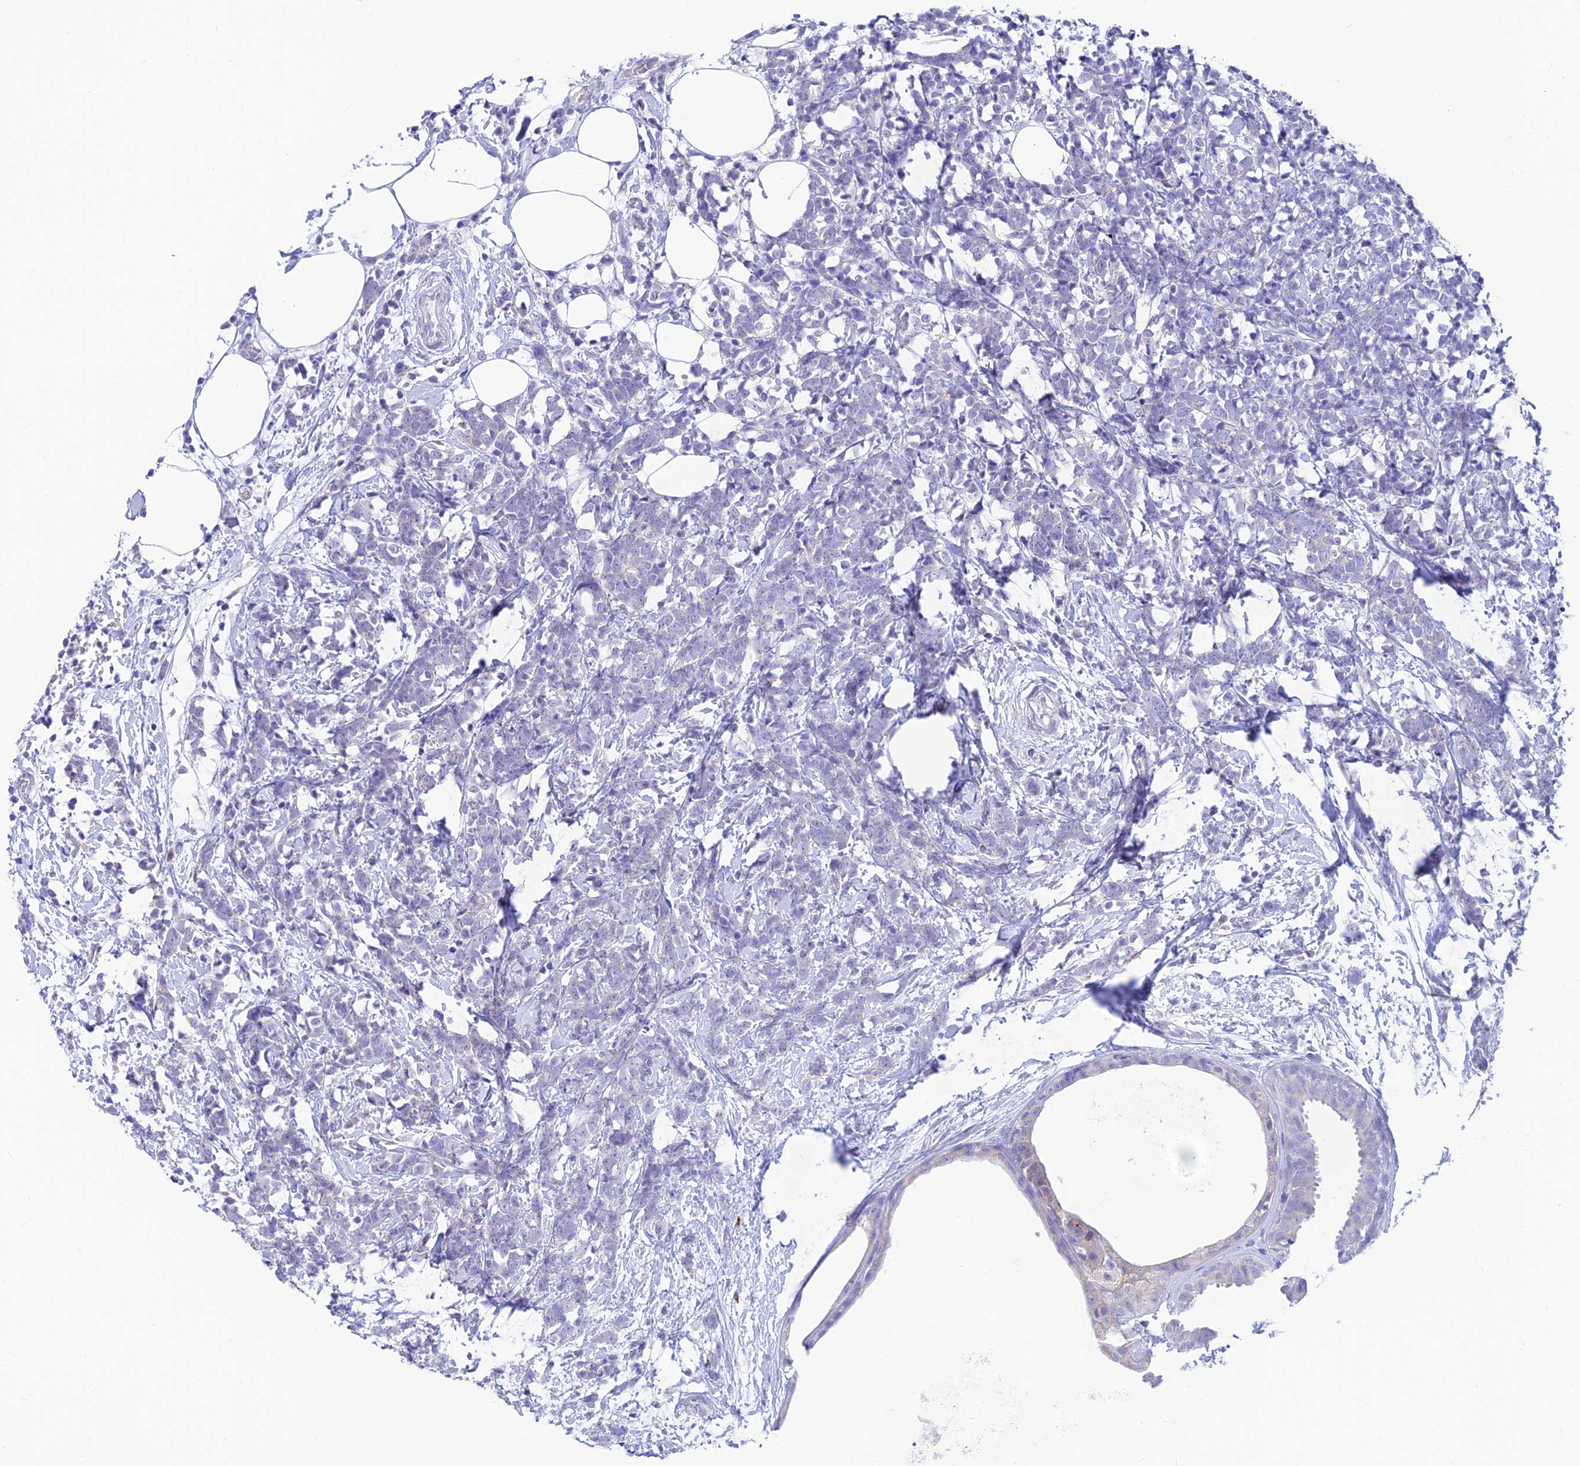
{"staining": {"intensity": "negative", "quantity": "none", "location": "none"}, "tissue": "breast cancer", "cell_type": "Tumor cells", "image_type": "cancer", "snomed": [{"axis": "morphology", "description": "Lobular carcinoma"}, {"axis": "topography", "description": "Breast"}], "caption": "Protein analysis of breast lobular carcinoma demonstrates no significant expression in tumor cells. The staining is performed using DAB brown chromogen with nuclei counter-stained in using hematoxylin.", "gene": "INKA1", "patient": {"sex": "female", "age": 58}}